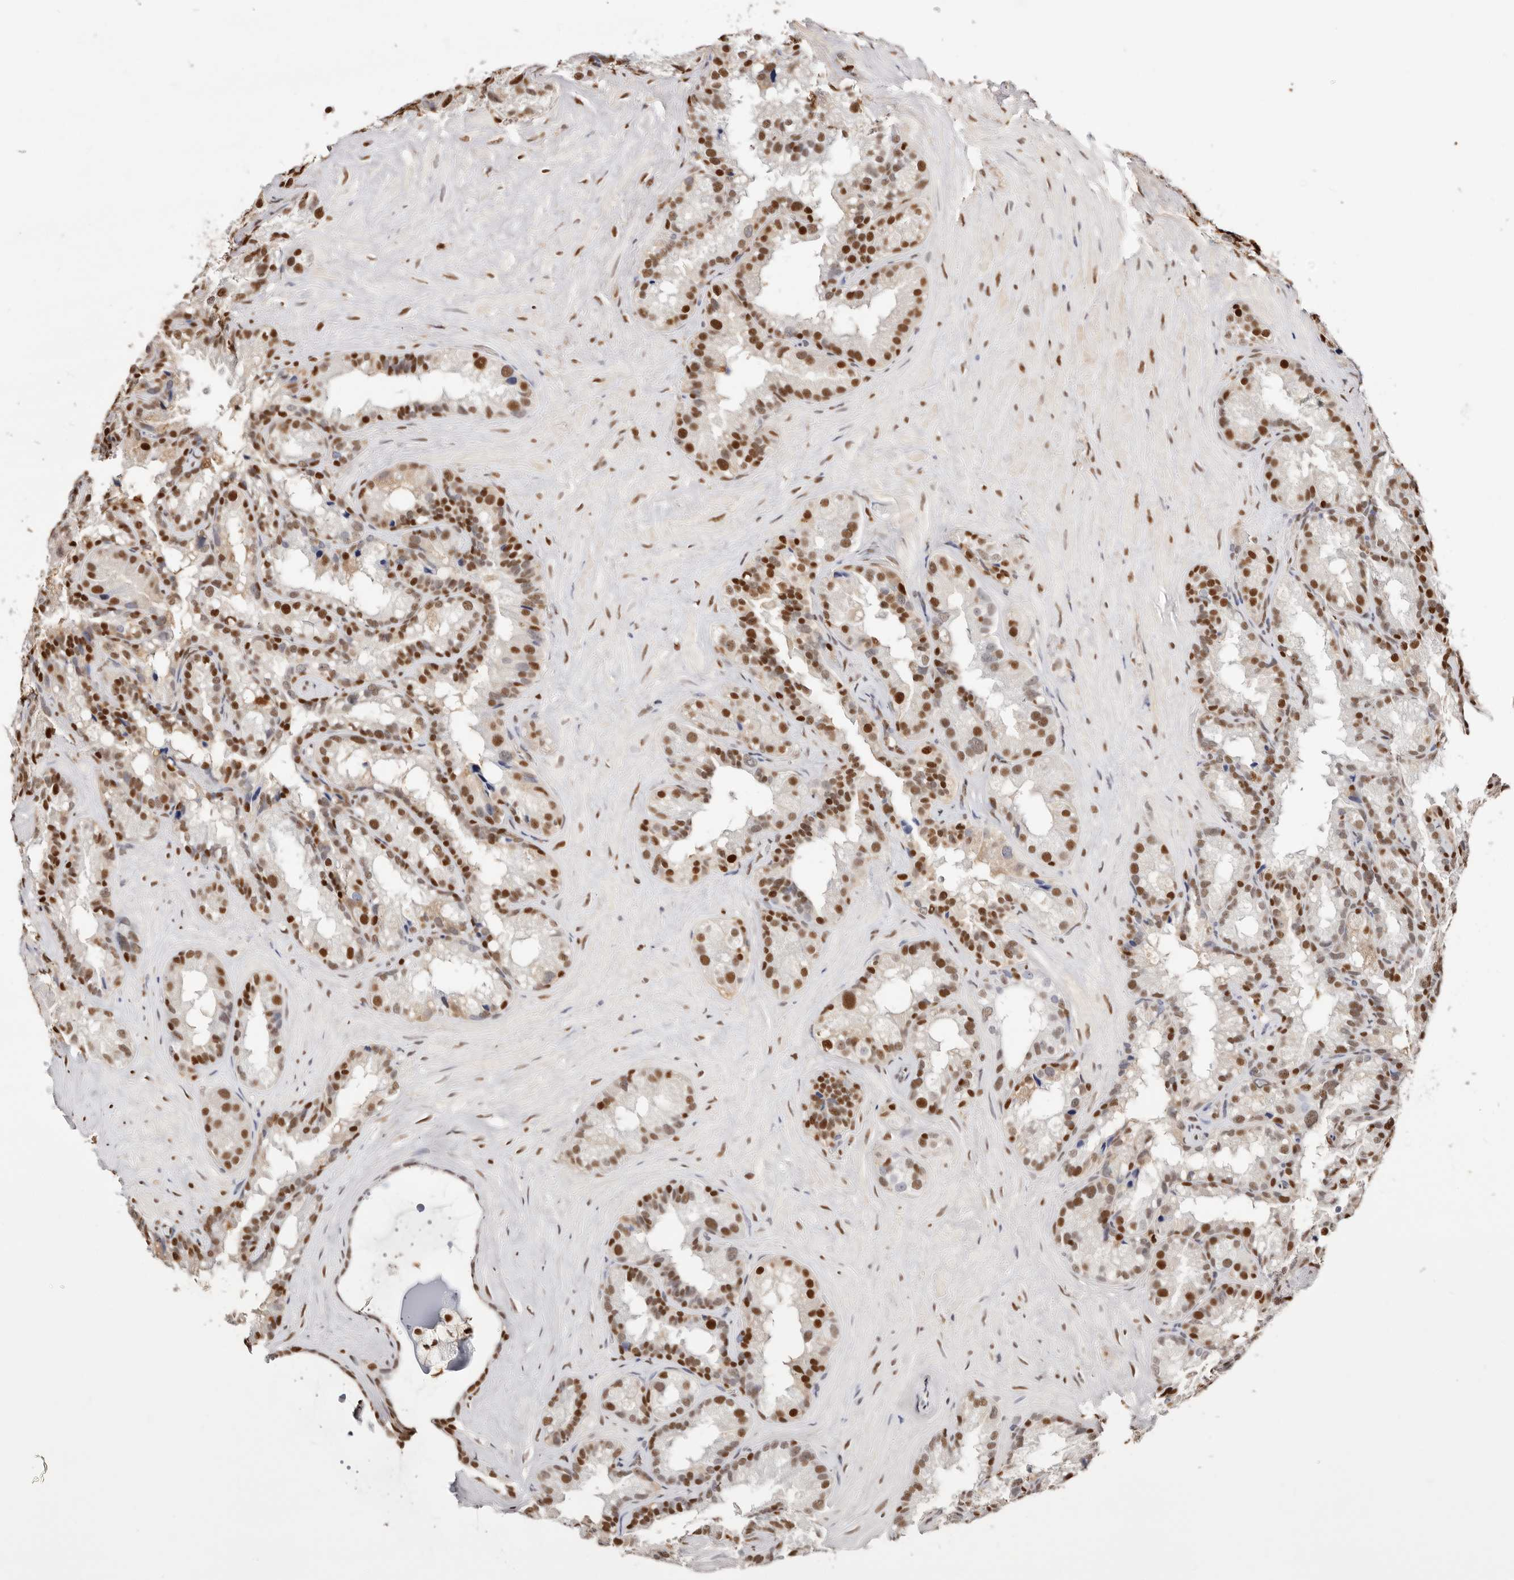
{"staining": {"intensity": "strong", "quantity": ">75%", "location": "nuclear"}, "tissue": "seminal vesicle", "cell_type": "Glandular cells", "image_type": "normal", "snomed": [{"axis": "morphology", "description": "Normal tissue, NOS"}, {"axis": "topography", "description": "Prostate"}, {"axis": "topography", "description": "Seminal veicle"}], "caption": "Strong nuclear positivity for a protein is seen in approximately >75% of glandular cells of normal seminal vesicle using IHC.", "gene": "TKT", "patient": {"sex": "male", "age": 68}}